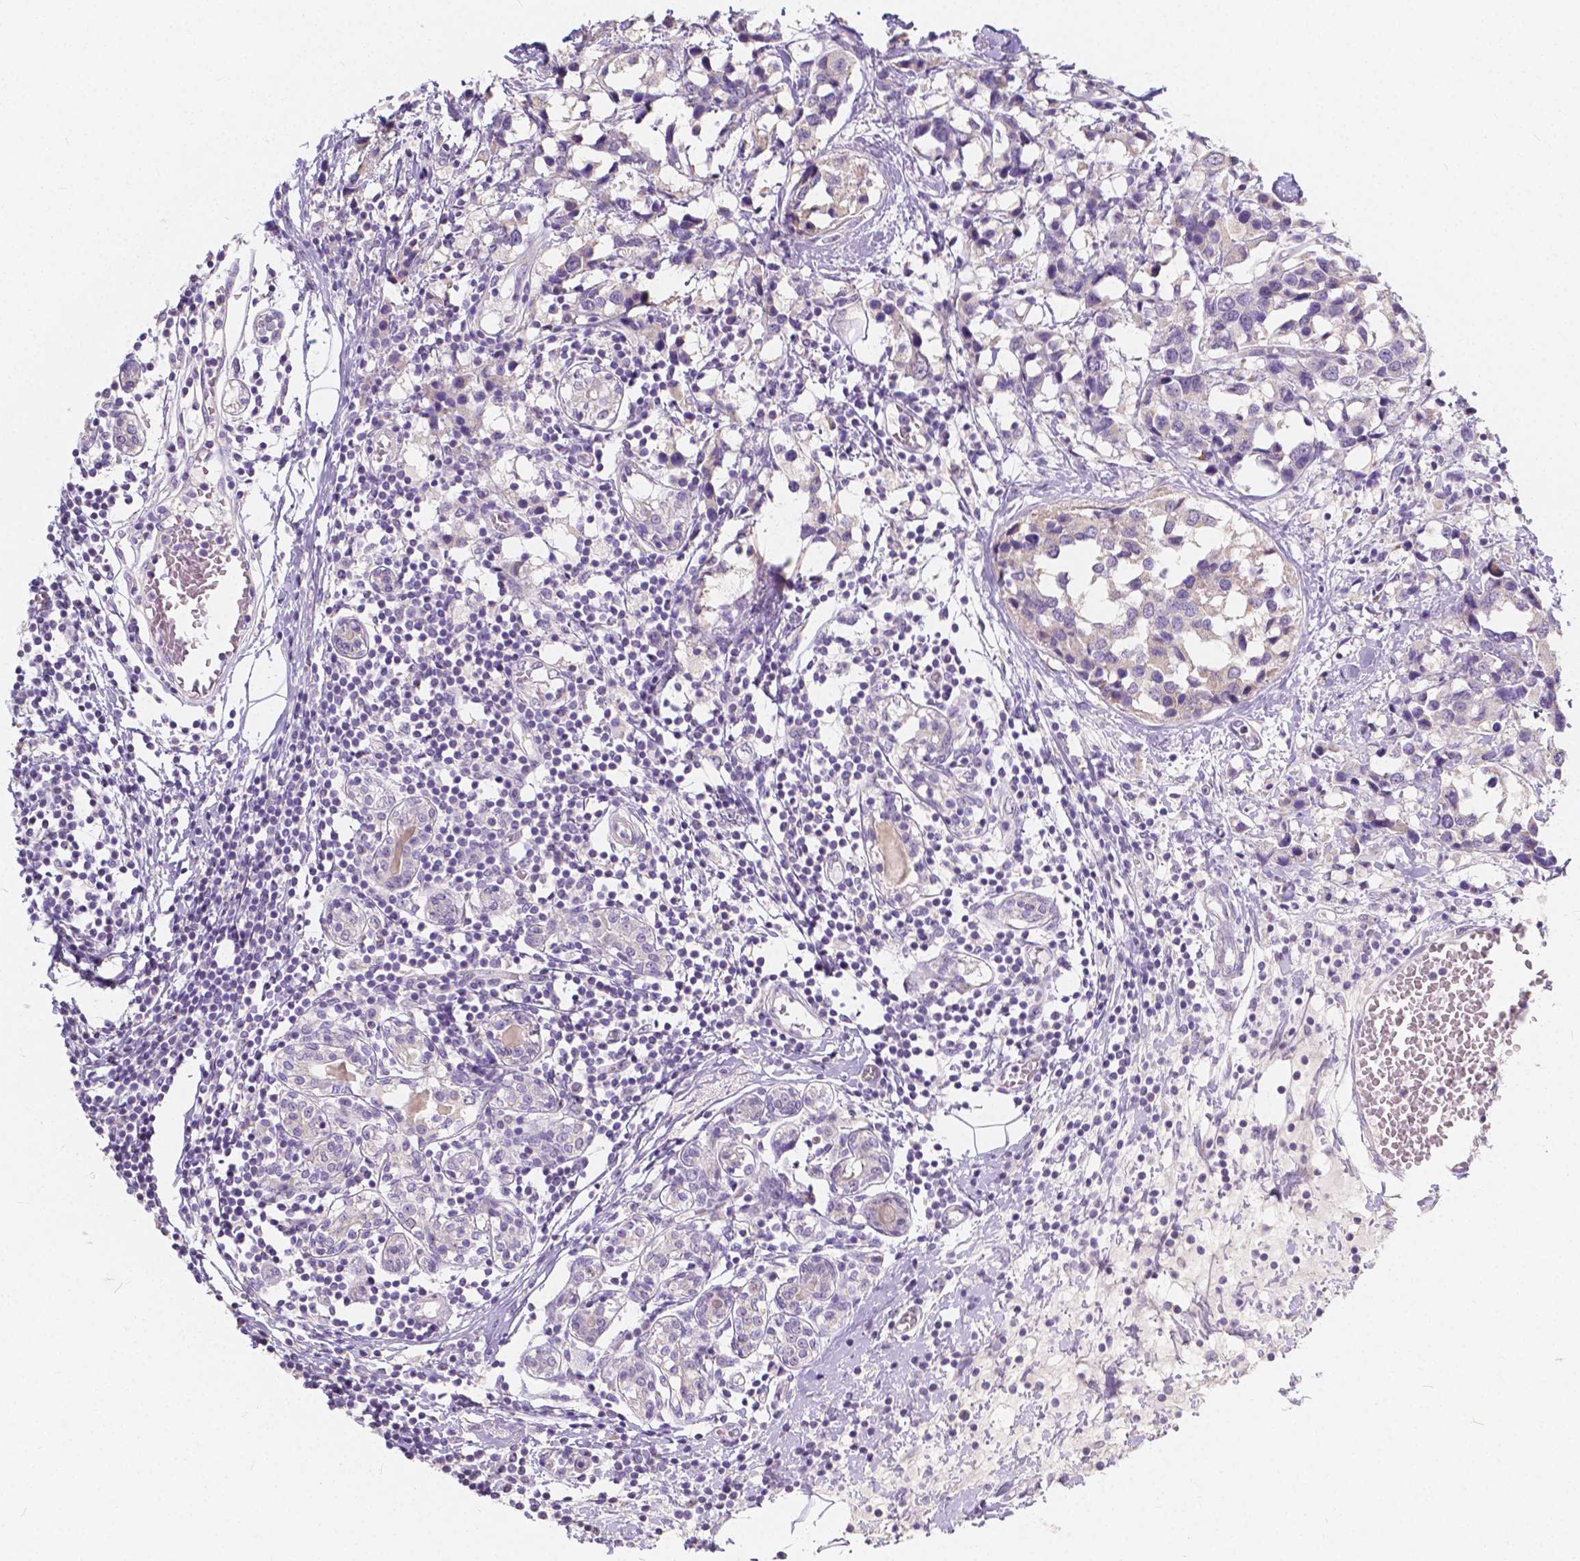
{"staining": {"intensity": "negative", "quantity": "none", "location": "none"}, "tissue": "breast cancer", "cell_type": "Tumor cells", "image_type": "cancer", "snomed": [{"axis": "morphology", "description": "Lobular carcinoma"}, {"axis": "topography", "description": "Breast"}], "caption": "An IHC image of breast cancer (lobular carcinoma) is shown. There is no staining in tumor cells of breast cancer (lobular carcinoma). (Immunohistochemistry (ihc), brightfield microscopy, high magnification).", "gene": "RNF186", "patient": {"sex": "female", "age": 59}}